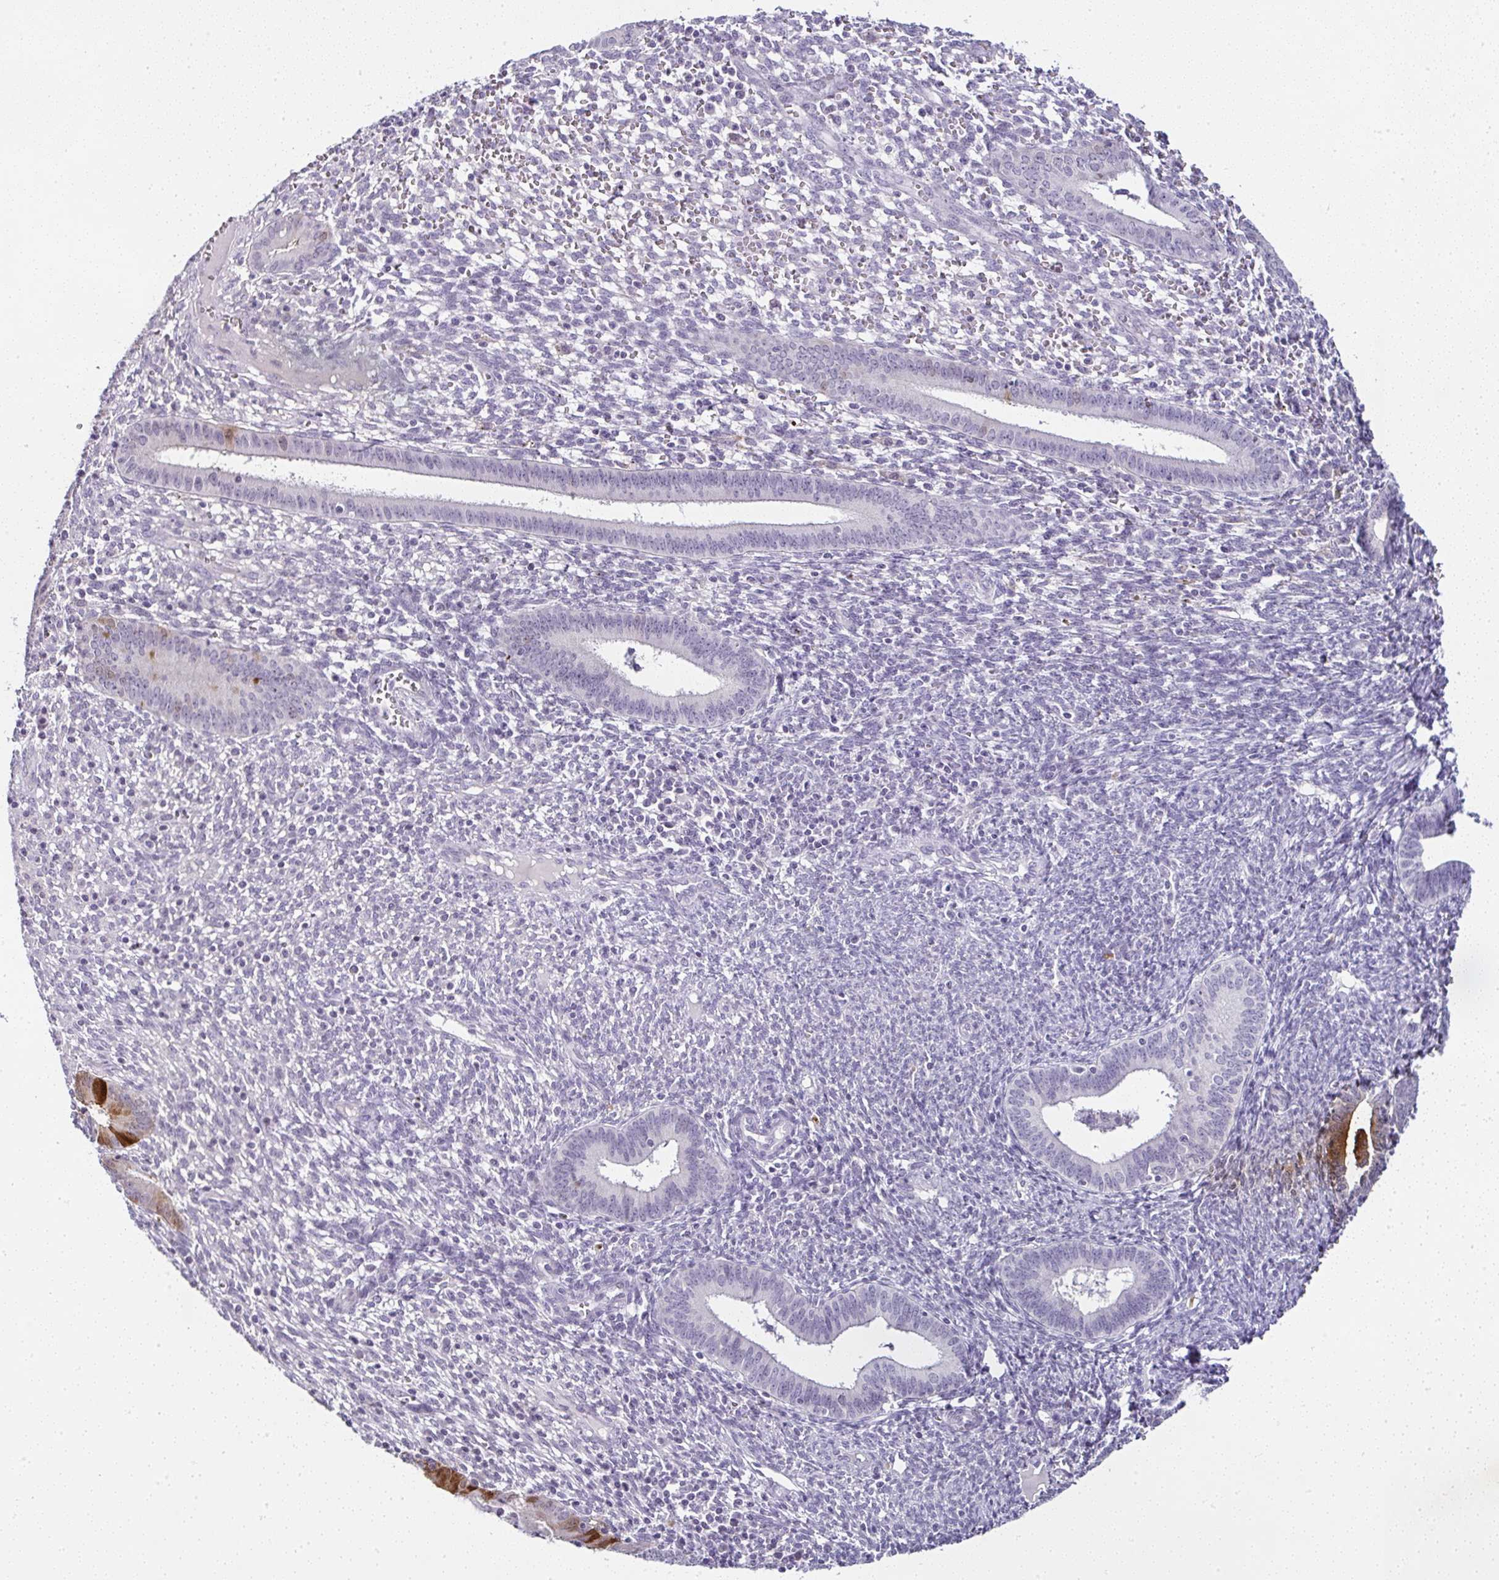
{"staining": {"intensity": "negative", "quantity": "none", "location": "none"}, "tissue": "endometrium", "cell_type": "Cells in endometrial stroma", "image_type": "normal", "snomed": [{"axis": "morphology", "description": "Normal tissue, NOS"}, {"axis": "topography", "description": "Endometrium"}], "caption": "The photomicrograph shows no staining of cells in endometrial stroma in unremarkable endometrium.", "gene": "SERPINB3", "patient": {"sex": "female", "age": 41}}